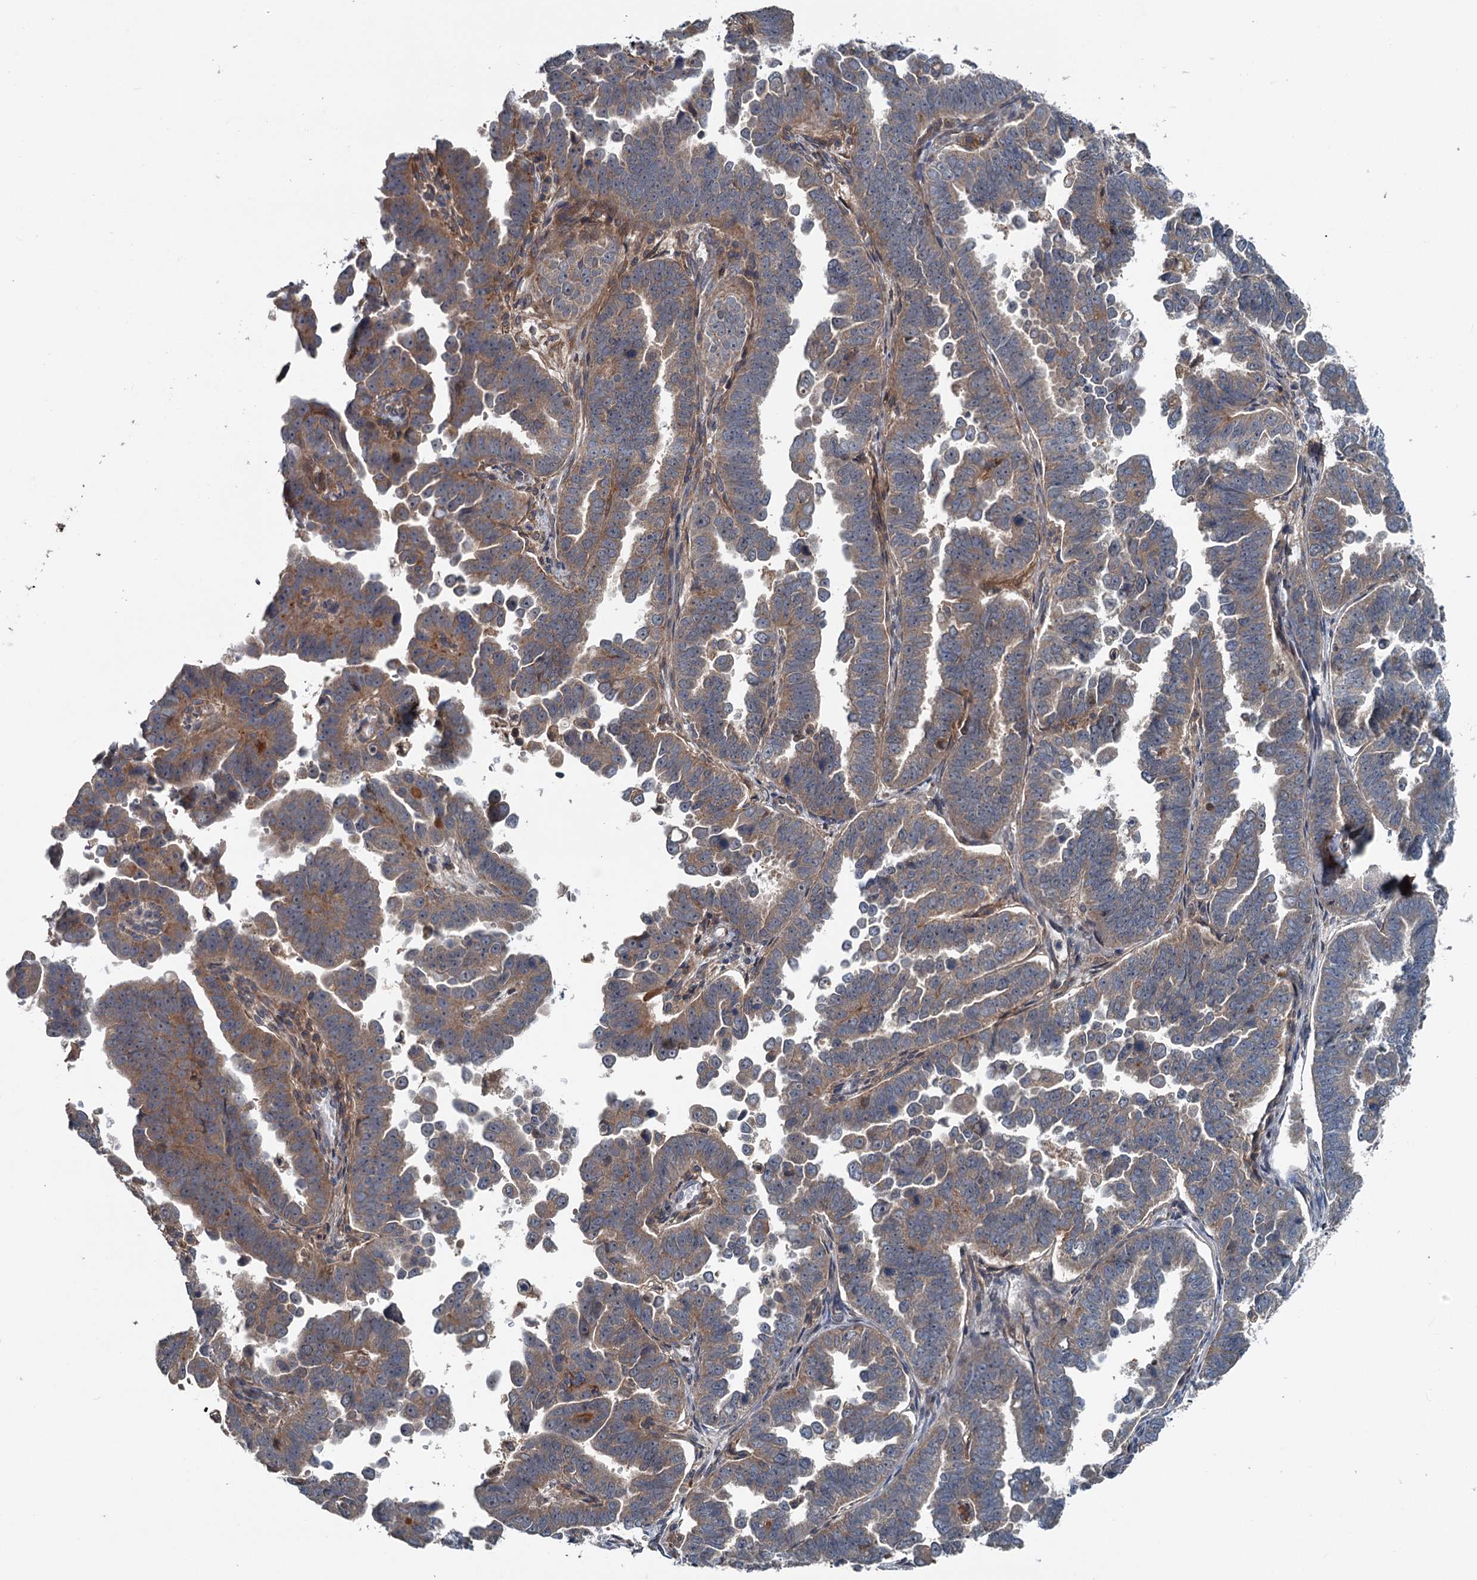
{"staining": {"intensity": "moderate", "quantity": ">75%", "location": "cytoplasmic/membranous"}, "tissue": "endometrial cancer", "cell_type": "Tumor cells", "image_type": "cancer", "snomed": [{"axis": "morphology", "description": "Adenocarcinoma, NOS"}, {"axis": "topography", "description": "Endometrium"}], "caption": "Immunohistochemistry (IHC) histopathology image of human endometrial cancer stained for a protein (brown), which exhibits medium levels of moderate cytoplasmic/membranous staining in approximately >75% of tumor cells.", "gene": "TEDC1", "patient": {"sex": "female", "age": 75}}